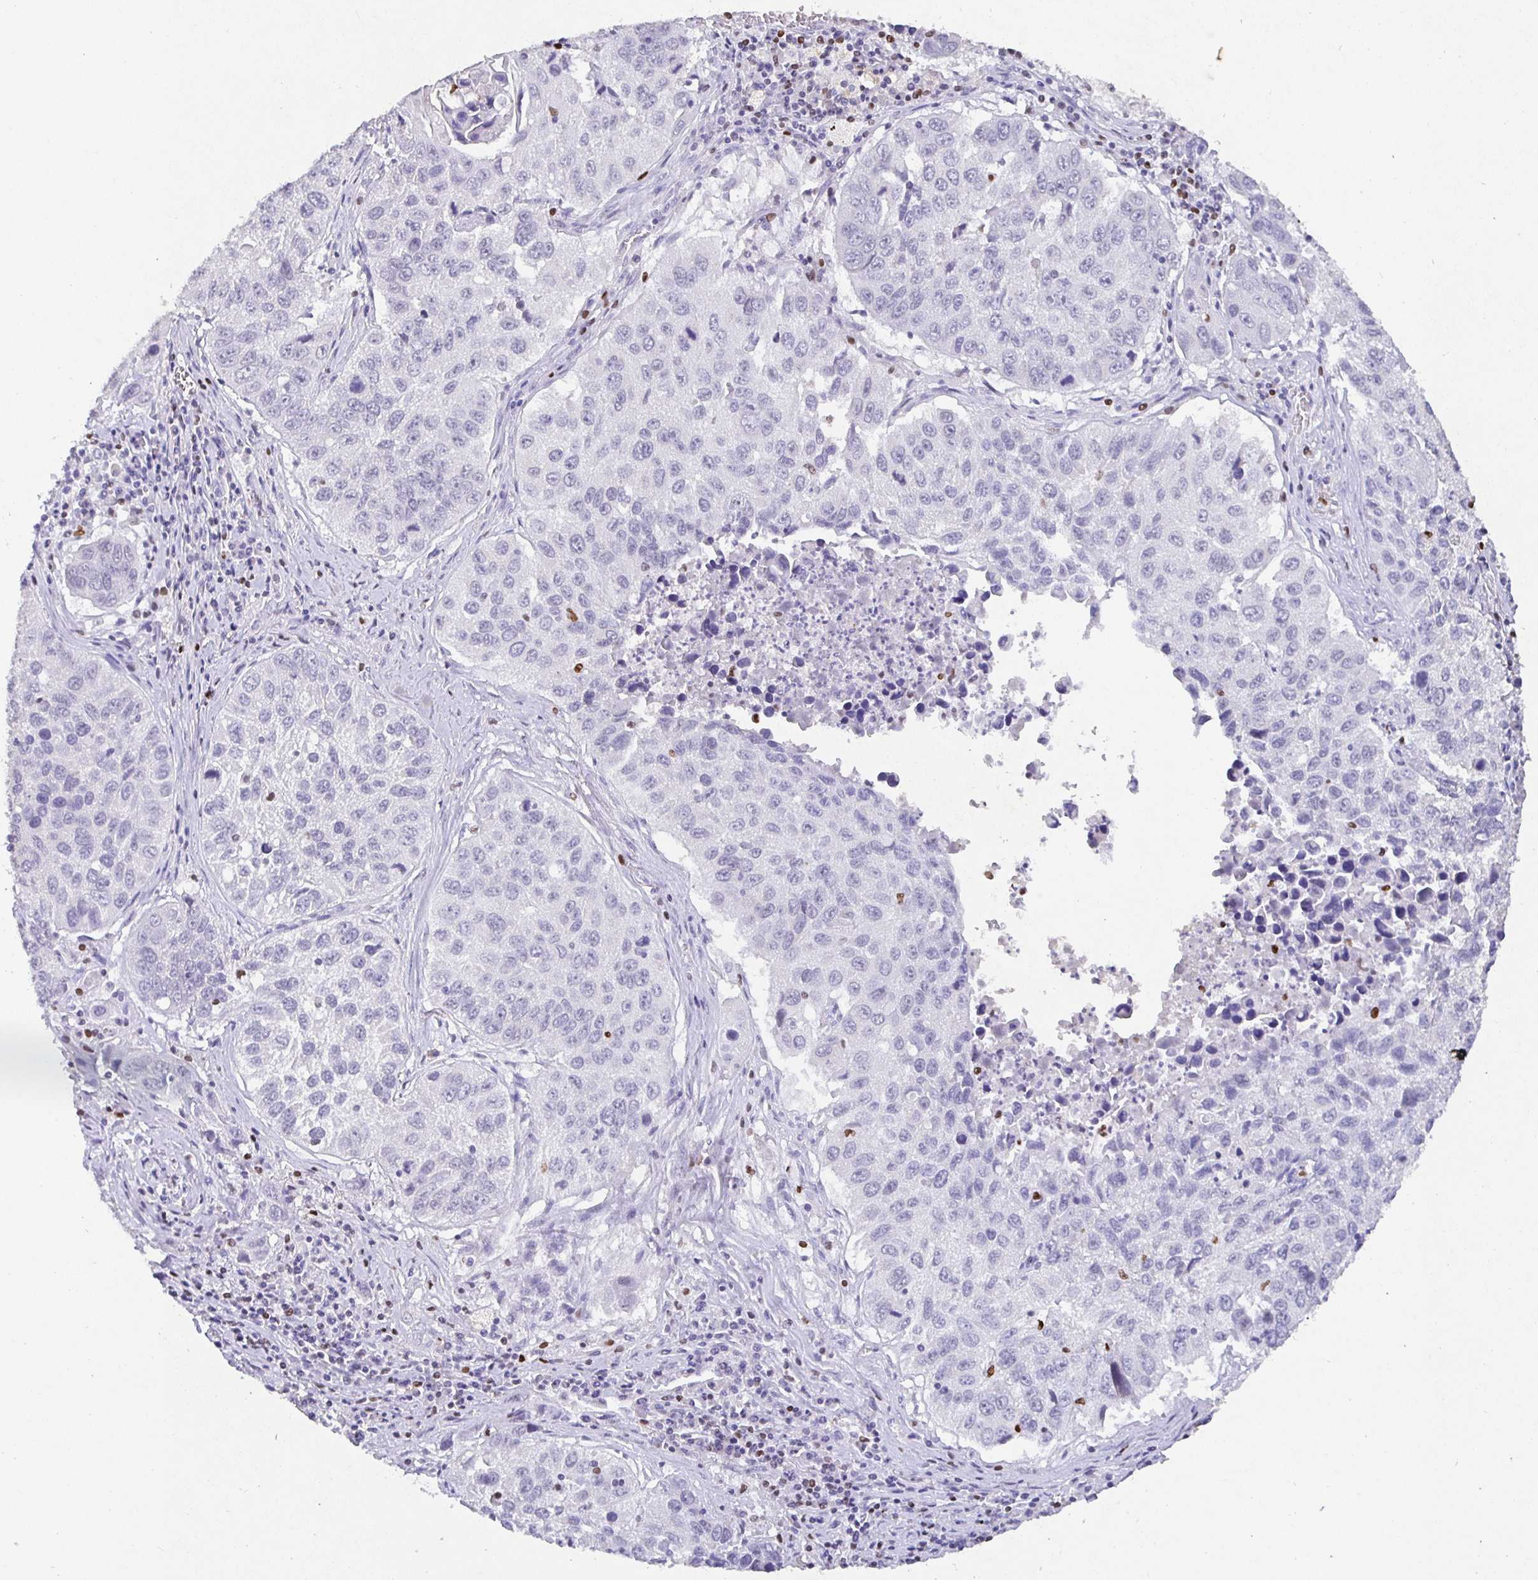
{"staining": {"intensity": "negative", "quantity": "none", "location": "none"}, "tissue": "lung cancer", "cell_type": "Tumor cells", "image_type": "cancer", "snomed": [{"axis": "morphology", "description": "Squamous cell carcinoma, NOS"}, {"axis": "topography", "description": "Lung"}], "caption": "This is an immunohistochemistry (IHC) histopathology image of human lung cancer (squamous cell carcinoma). There is no expression in tumor cells.", "gene": "SATB1", "patient": {"sex": "female", "age": 61}}